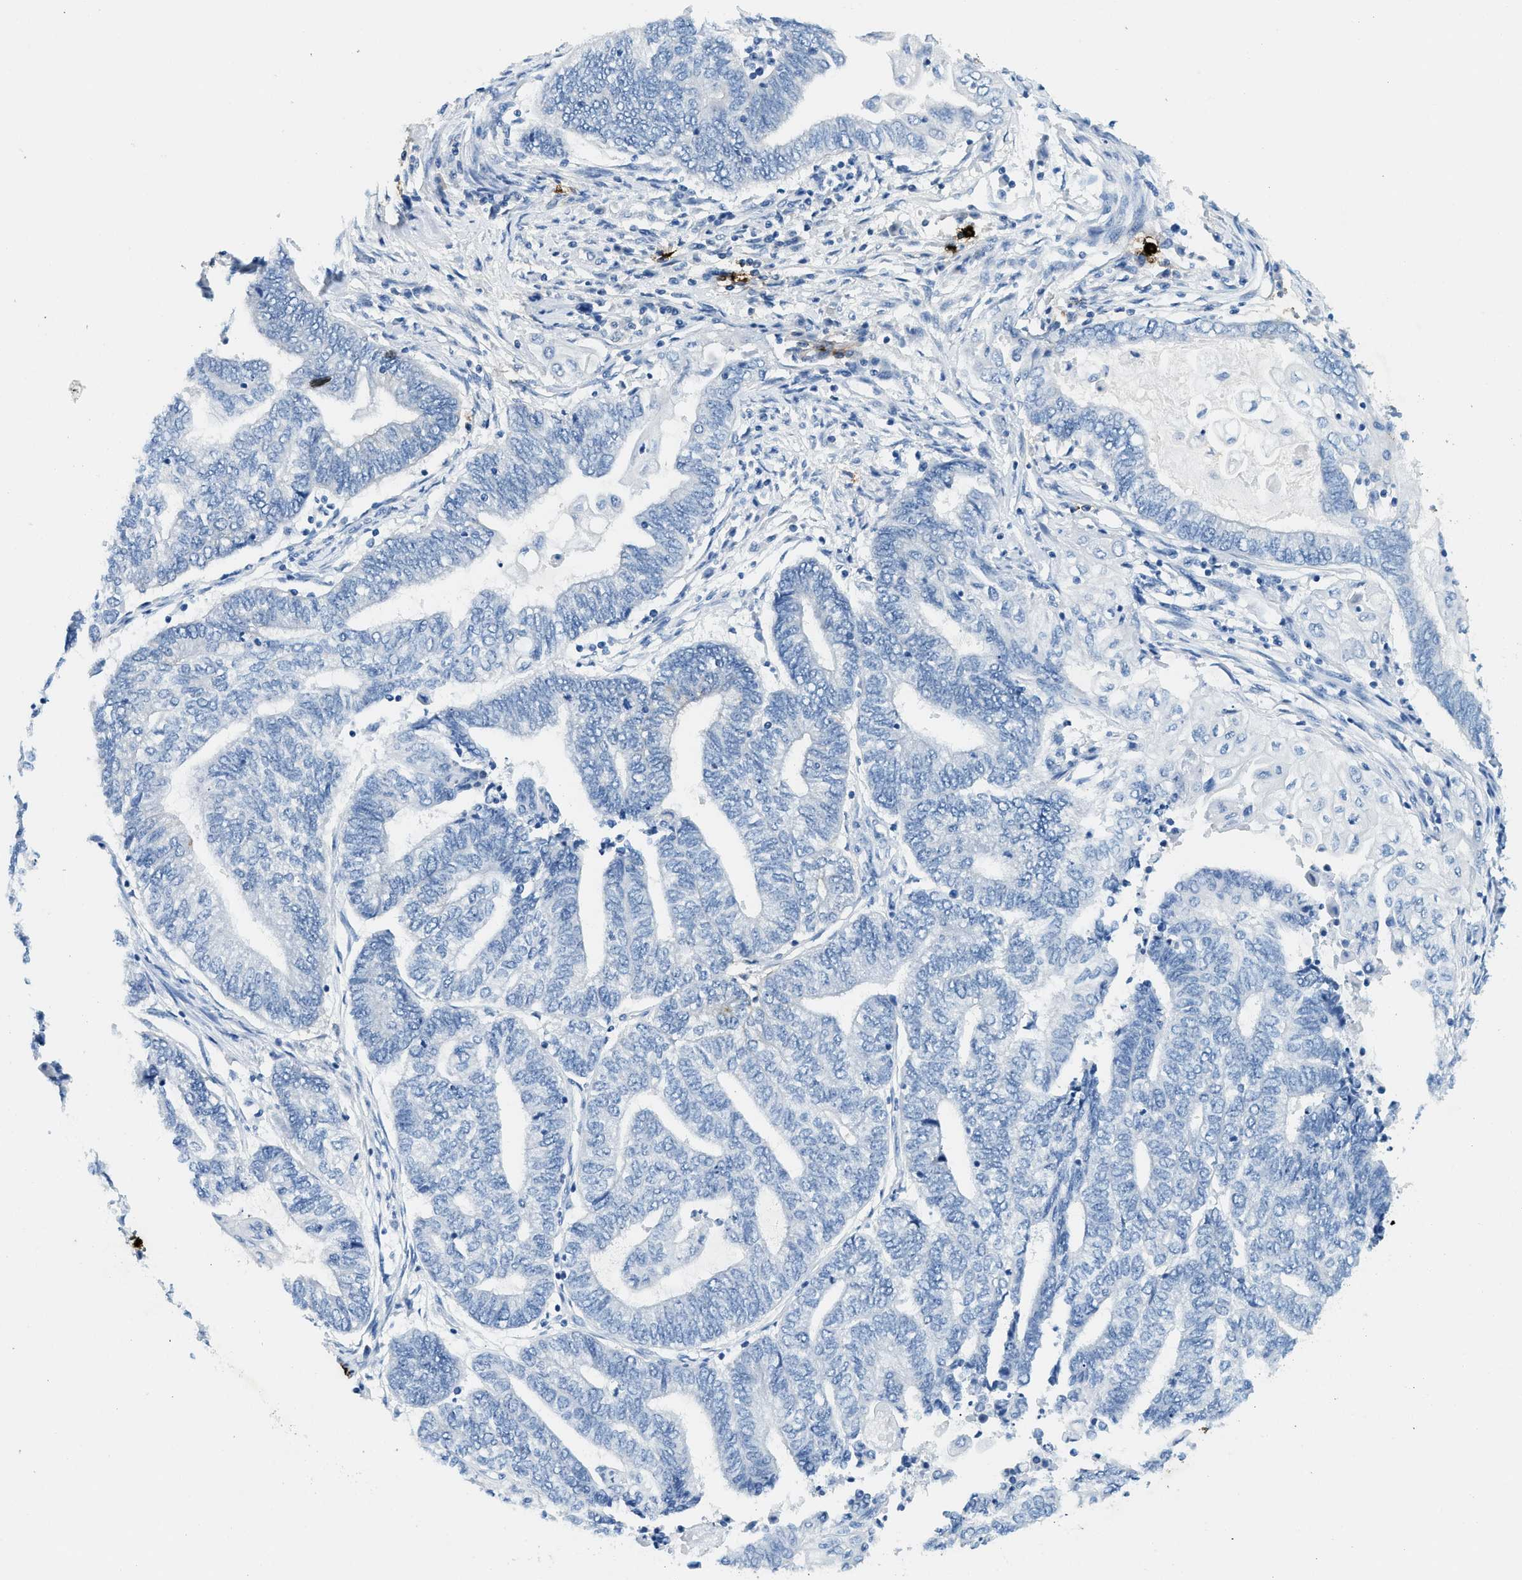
{"staining": {"intensity": "negative", "quantity": "none", "location": "none"}, "tissue": "endometrial cancer", "cell_type": "Tumor cells", "image_type": "cancer", "snomed": [{"axis": "morphology", "description": "Adenocarcinoma, NOS"}, {"axis": "topography", "description": "Uterus"}, {"axis": "topography", "description": "Endometrium"}], "caption": "Immunohistochemistry of human endometrial adenocarcinoma exhibits no staining in tumor cells.", "gene": "TPSAB1", "patient": {"sex": "female", "age": 70}}